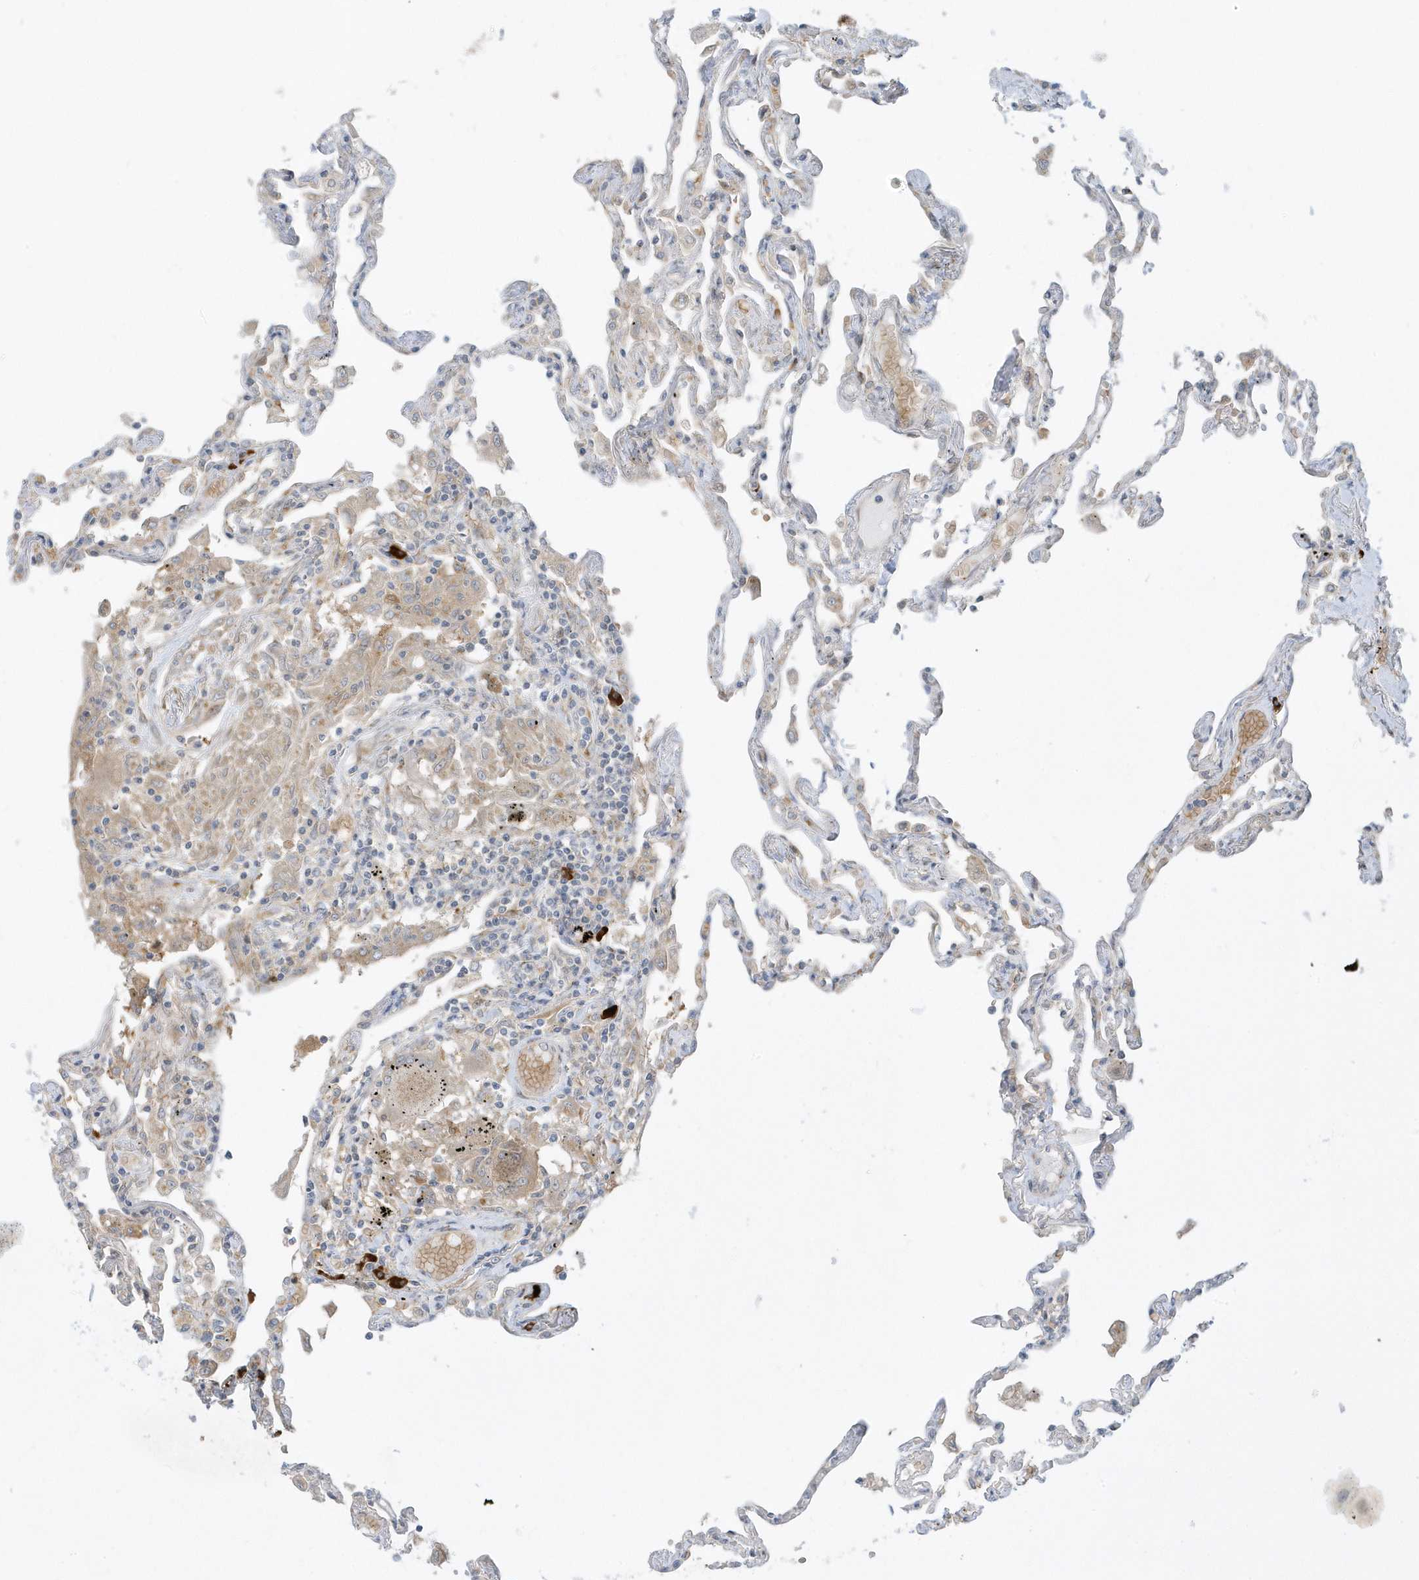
{"staining": {"intensity": "weak", "quantity": "<25%", "location": "cytoplasmic/membranous"}, "tissue": "lung", "cell_type": "Alveolar cells", "image_type": "normal", "snomed": [{"axis": "morphology", "description": "Normal tissue, NOS"}, {"axis": "topography", "description": "Lung"}], "caption": "Immunohistochemical staining of benign human lung demonstrates no significant staining in alveolar cells.", "gene": "RPP40", "patient": {"sex": "female", "age": 67}}